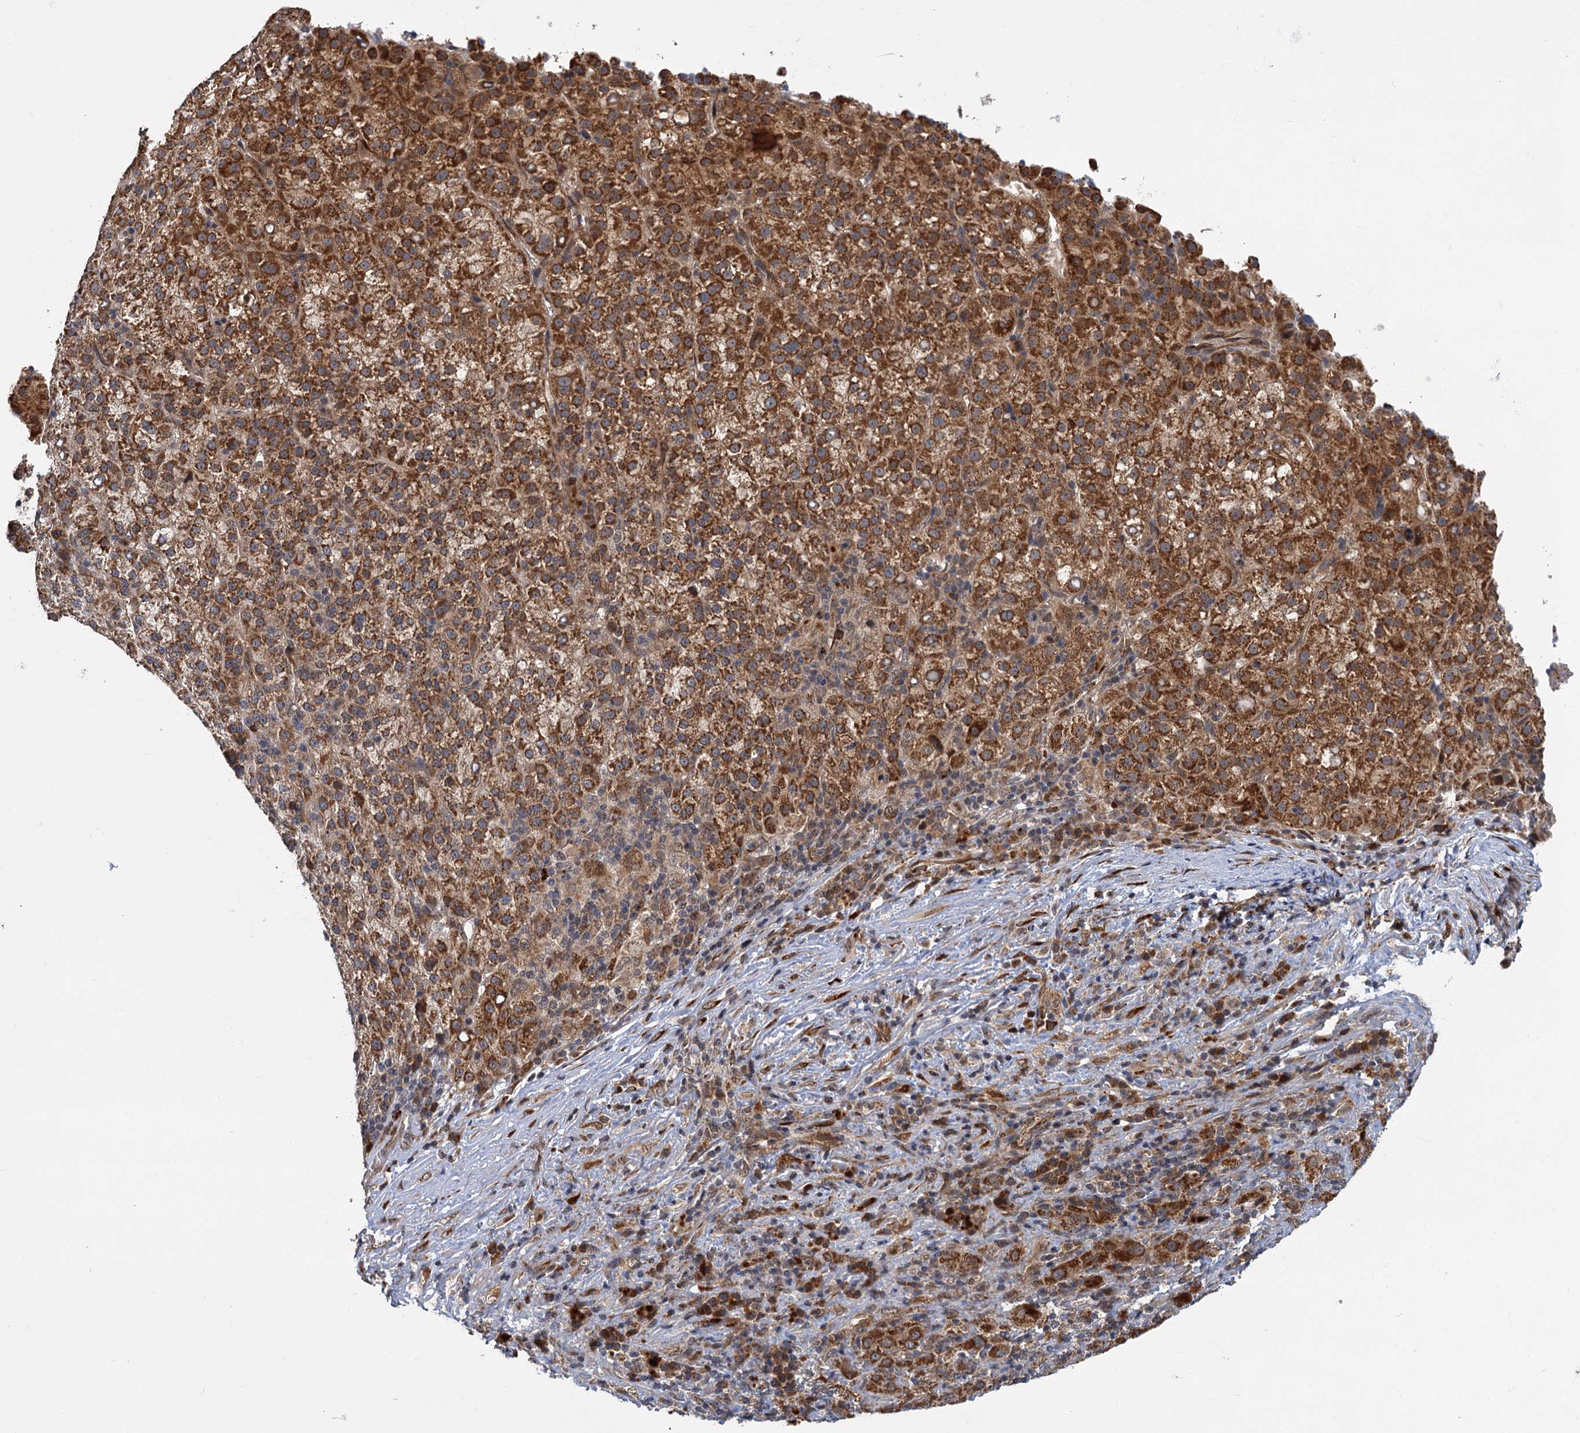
{"staining": {"intensity": "strong", "quantity": "25%-75%", "location": "cytoplasmic/membranous"}, "tissue": "liver cancer", "cell_type": "Tumor cells", "image_type": "cancer", "snomed": [{"axis": "morphology", "description": "Carcinoma, Hepatocellular, NOS"}, {"axis": "topography", "description": "Liver"}], "caption": "Immunohistochemistry (DAB (3,3'-diaminobenzidine)) staining of human liver hepatocellular carcinoma displays strong cytoplasmic/membranous protein positivity in approximately 25%-75% of tumor cells. (Brightfield microscopy of DAB IHC at high magnification).", "gene": "APBA2", "patient": {"sex": "female", "age": 58}}